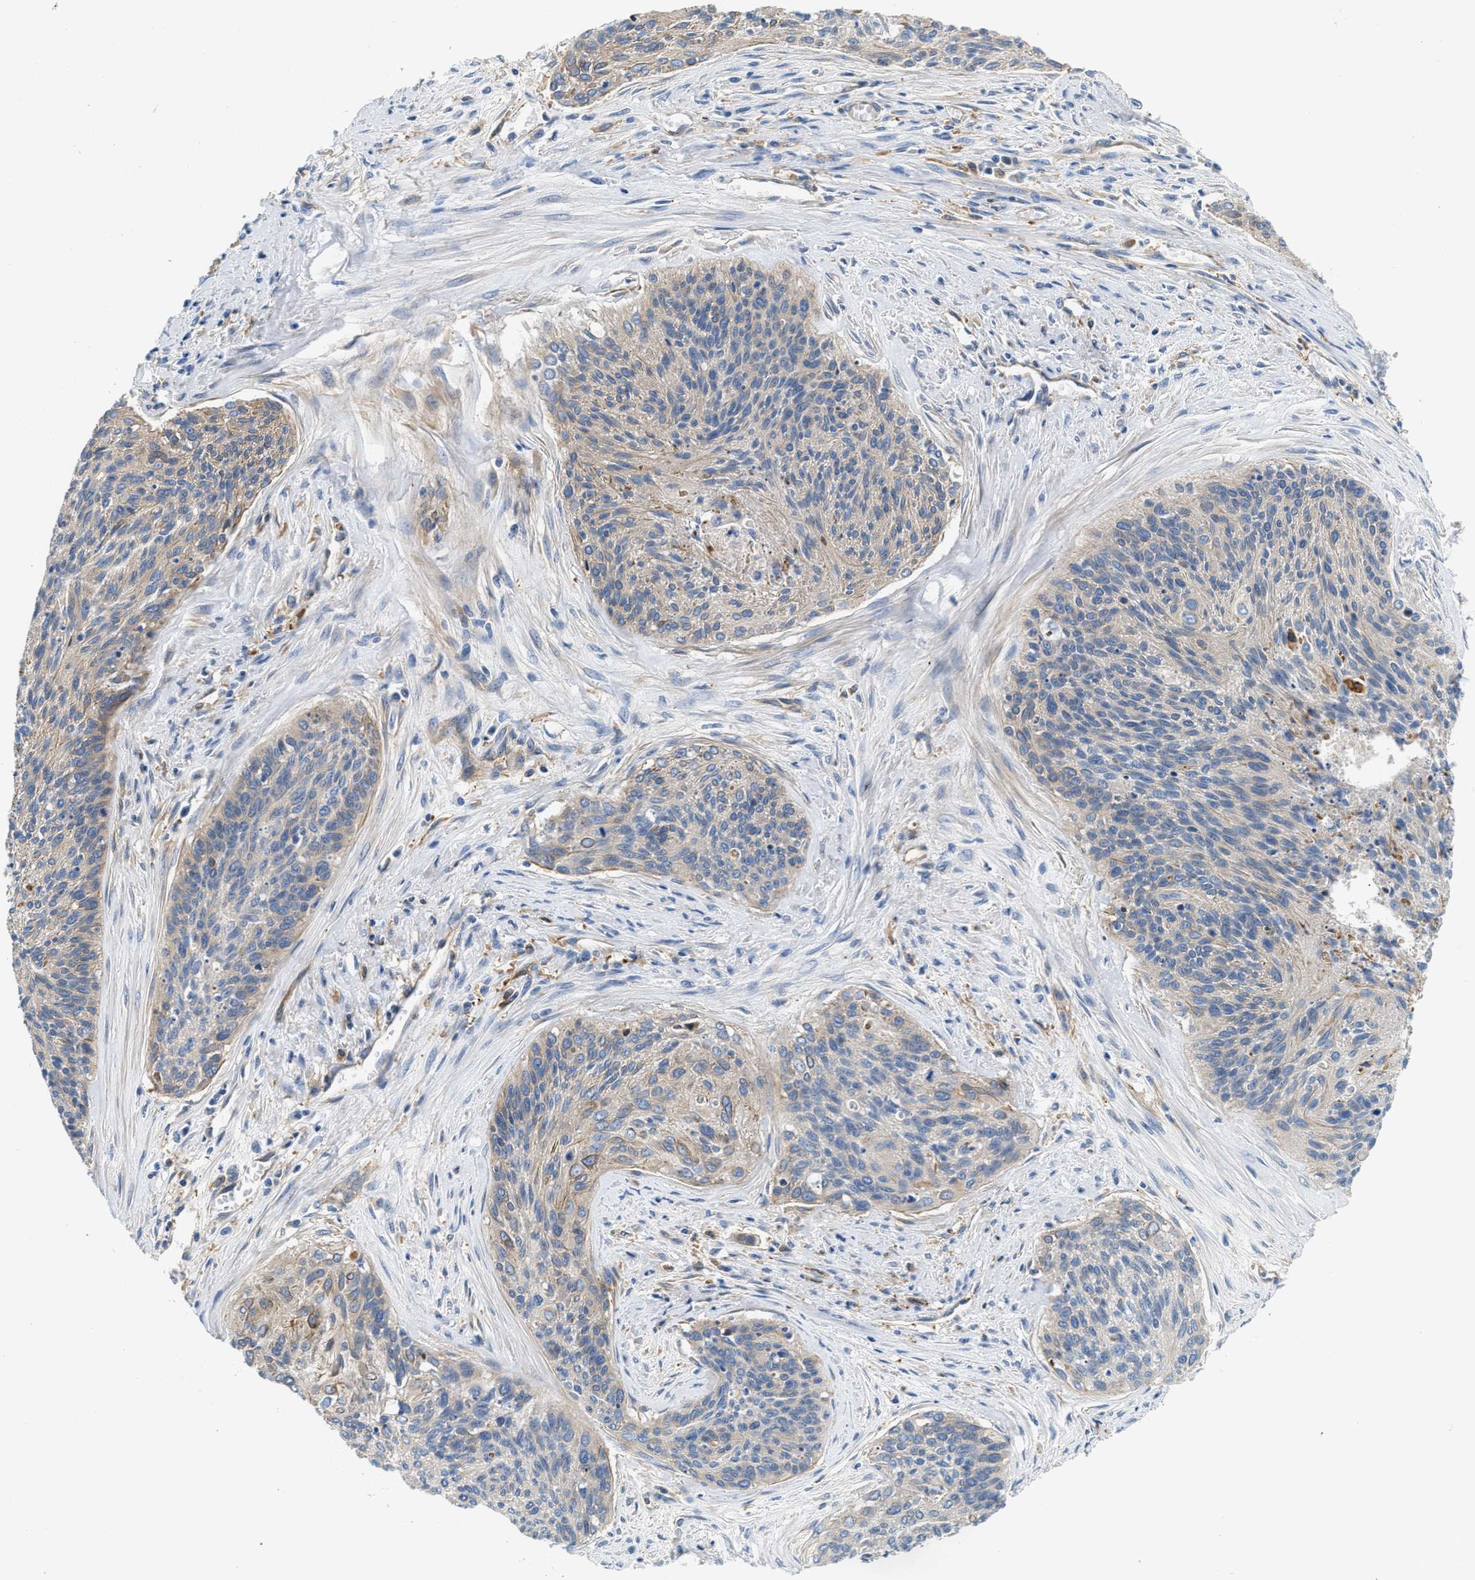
{"staining": {"intensity": "weak", "quantity": "<25%", "location": "cytoplasmic/membranous"}, "tissue": "cervical cancer", "cell_type": "Tumor cells", "image_type": "cancer", "snomed": [{"axis": "morphology", "description": "Squamous cell carcinoma, NOS"}, {"axis": "topography", "description": "Cervix"}], "caption": "This image is of cervical cancer (squamous cell carcinoma) stained with immunohistochemistry to label a protein in brown with the nuclei are counter-stained blue. There is no expression in tumor cells.", "gene": "NSUN7", "patient": {"sex": "female", "age": 55}}